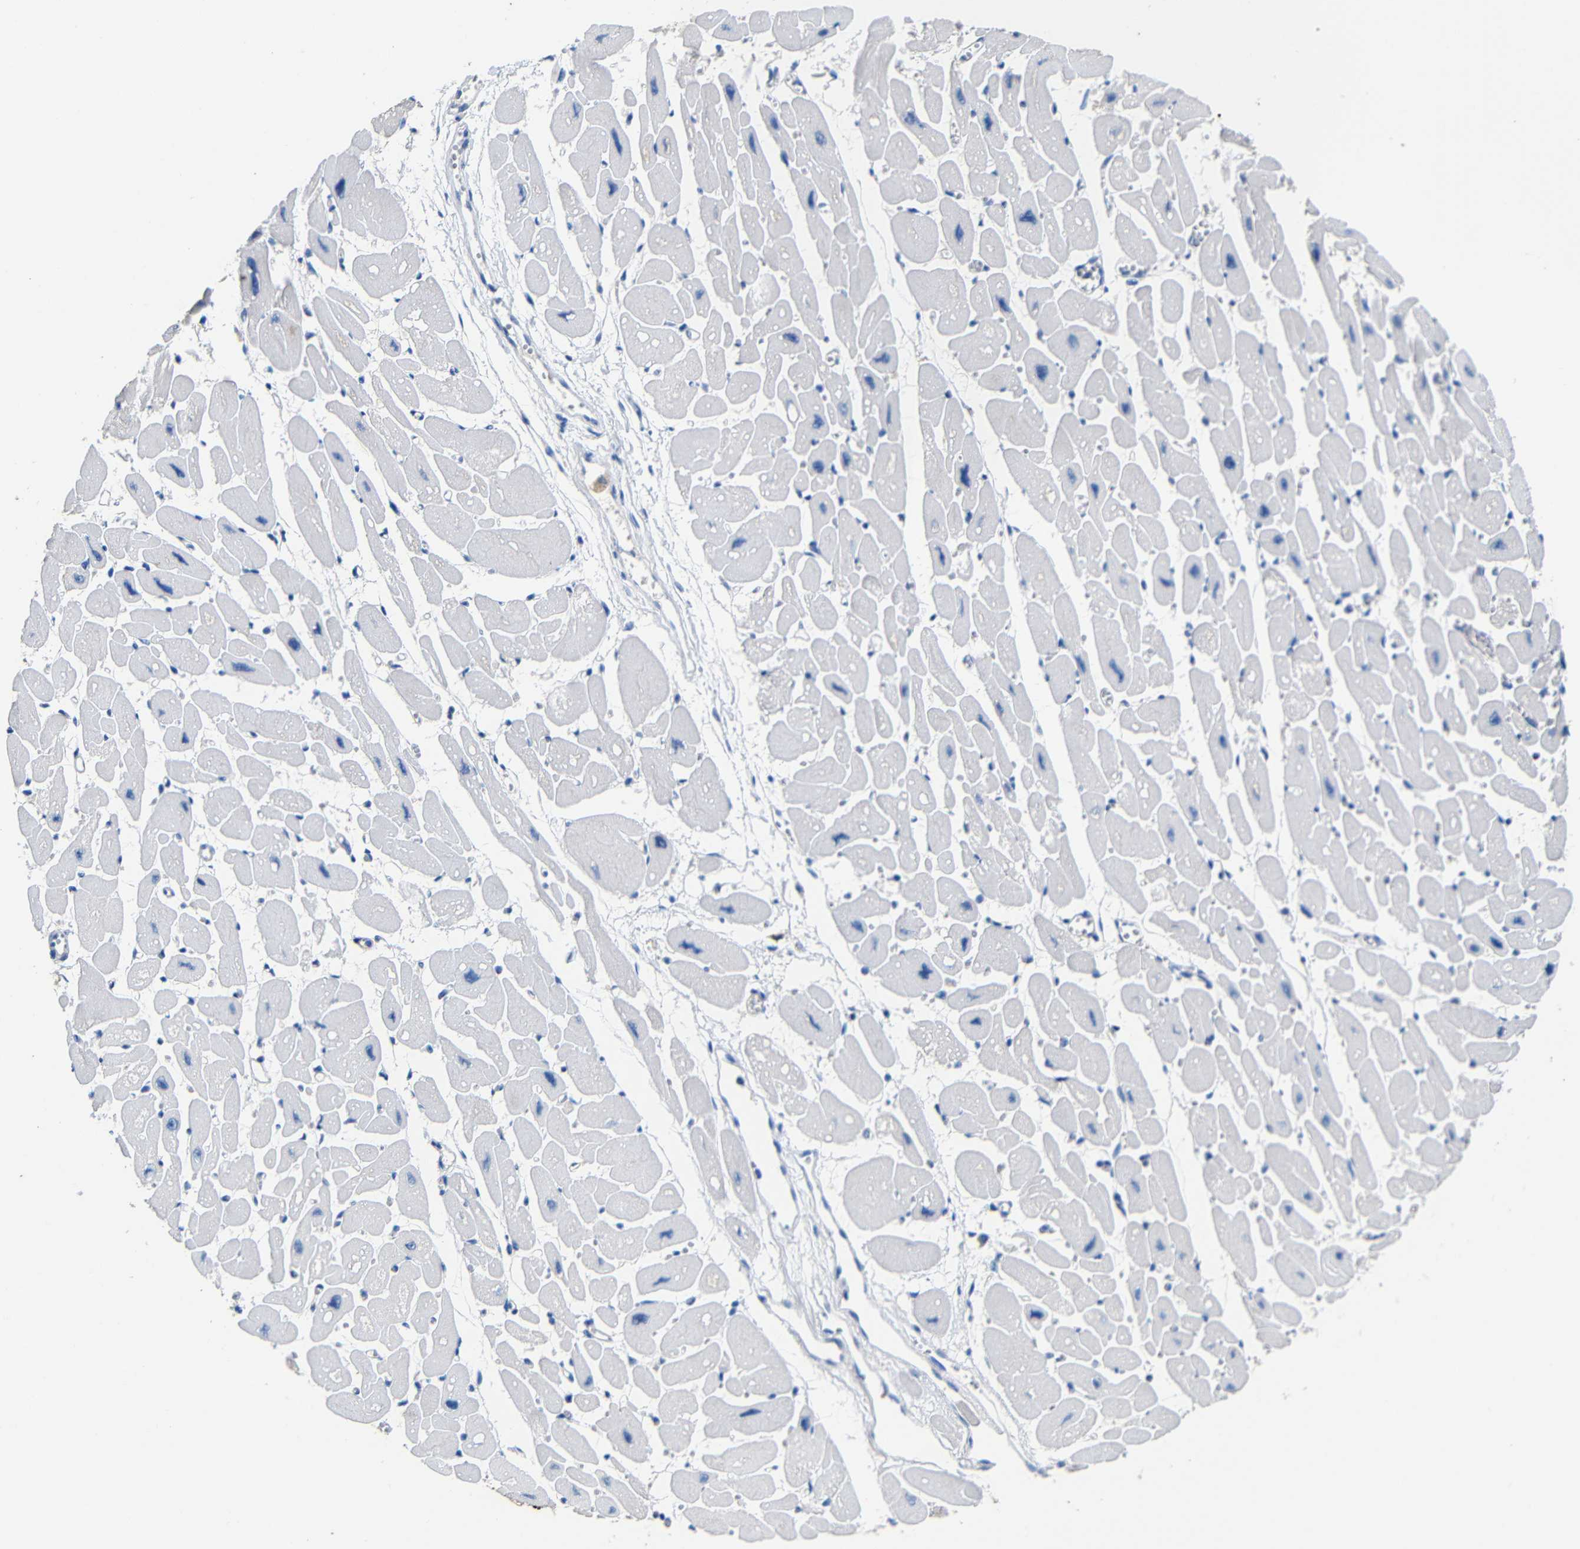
{"staining": {"intensity": "negative", "quantity": "none", "location": "none"}, "tissue": "heart muscle", "cell_type": "Cardiomyocytes", "image_type": "normal", "snomed": [{"axis": "morphology", "description": "Normal tissue, NOS"}, {"axis": "topography", "description": "Heart"}], "caption": "Immunohistochemical staining of unremarkable heart muscle exhibits no significant positivity in cardiomyocytes. (Brightfield microscopy of DAB (3,3'-diaminobenzidine) immunohistochemistry (IHC) at high magnification).", "gene": "ACKR2", "patient": {"sex": "female", "age": 54}}